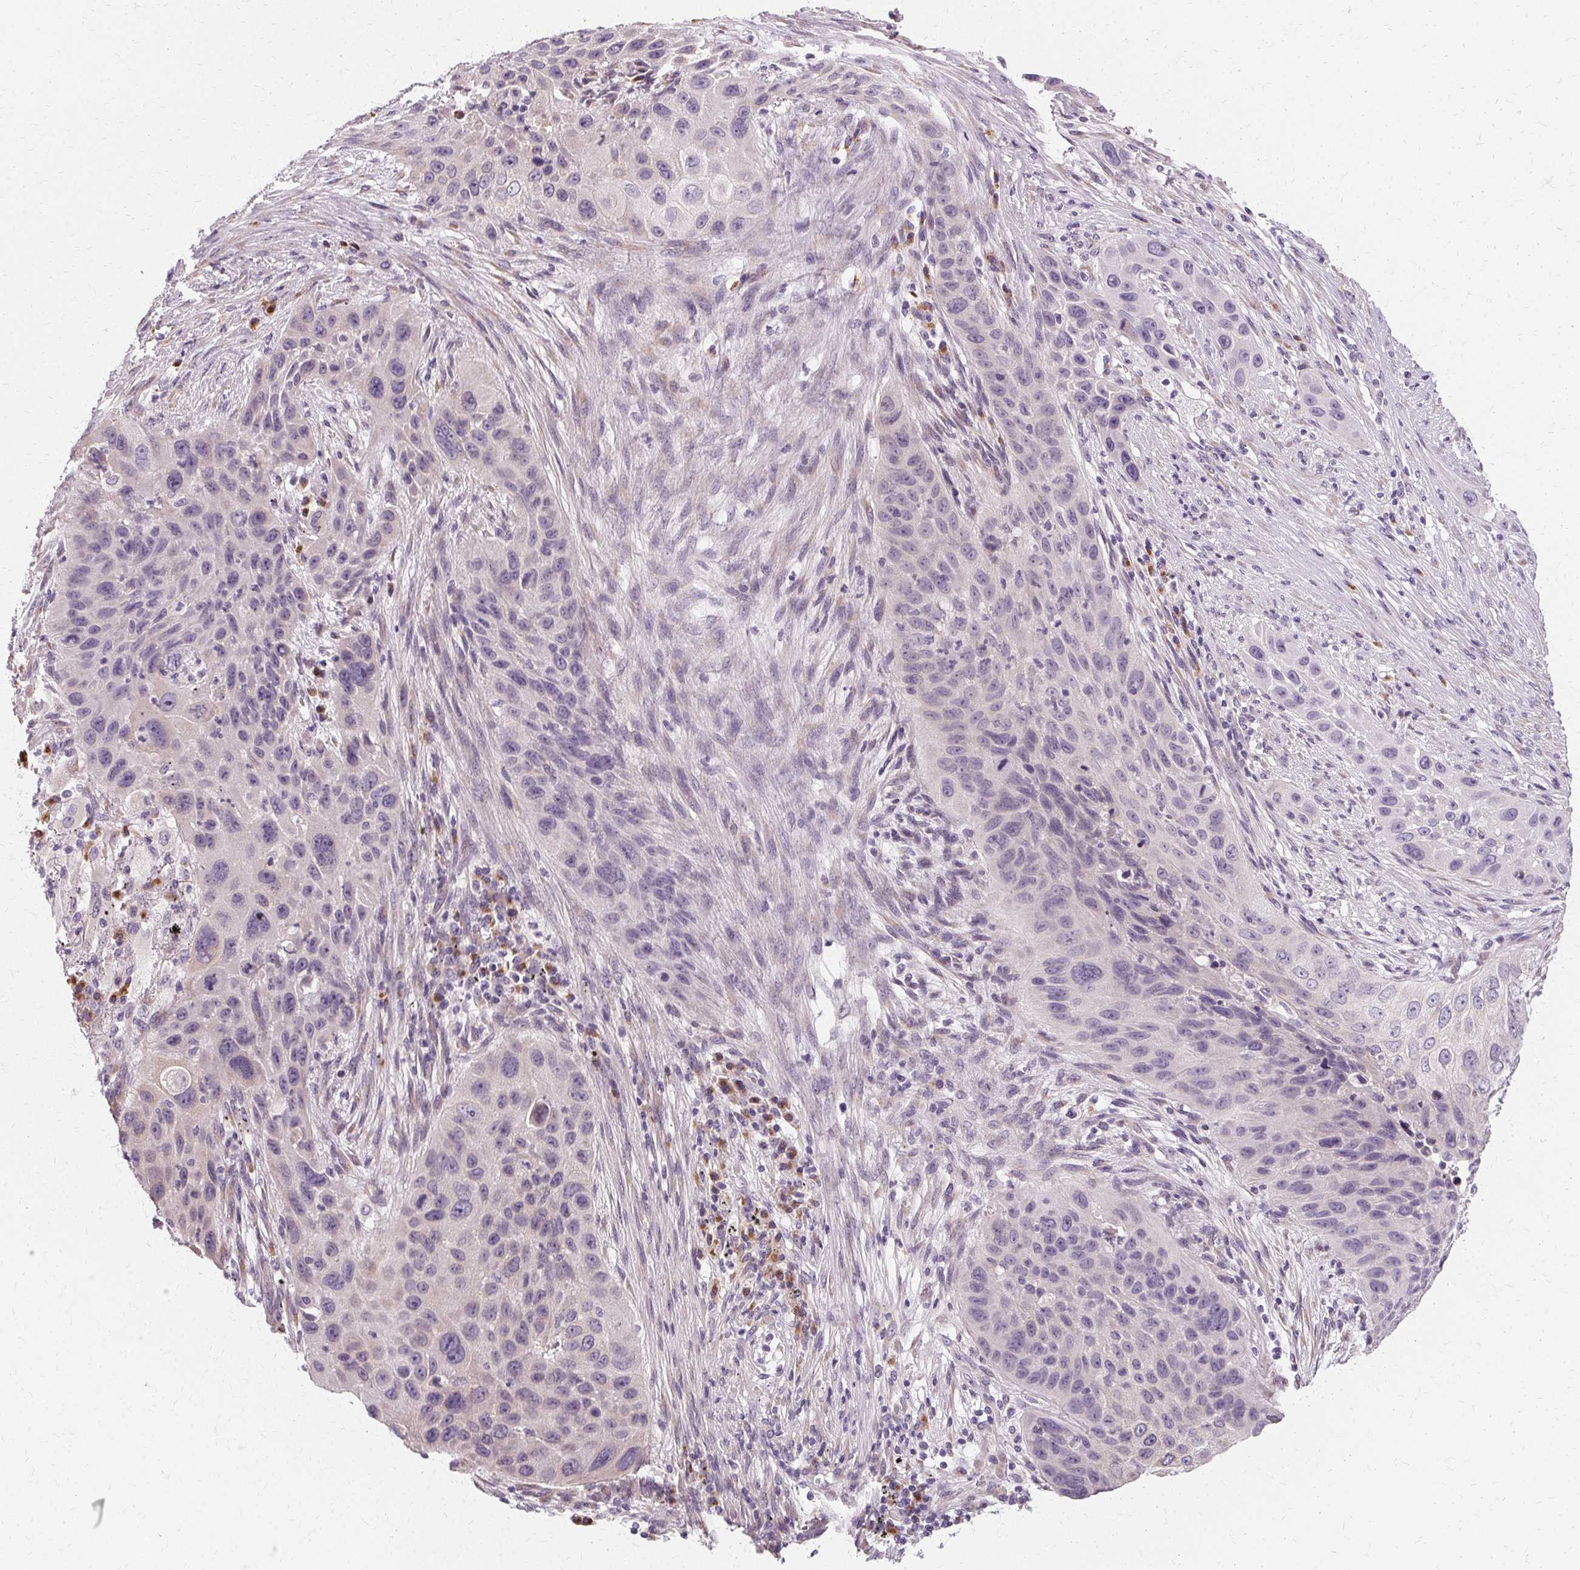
{"staining": {"intensity": "negative", "quantity": "none", "location": "none"}, "tissue": "lung cancer", "cell_type": "Tumor cells", "image_type": "cancer", "snomed": [{"axis": "morphology", "description": "Squamous cell carcinoma, NOS"}, {"axis": "topography", "description": "Lung"}], "caption": "Immunohistochemical staining of human lung squamous cell carcinoma displays no significant expression in tumor cells. (DAB (3,3'-diaminobenzidine) immunohistochemistry (IHC) visualized using brightfield microscopy, high magnification).", "gene": "FCRL3", "patient": {"sex": "male", "age": 63}}